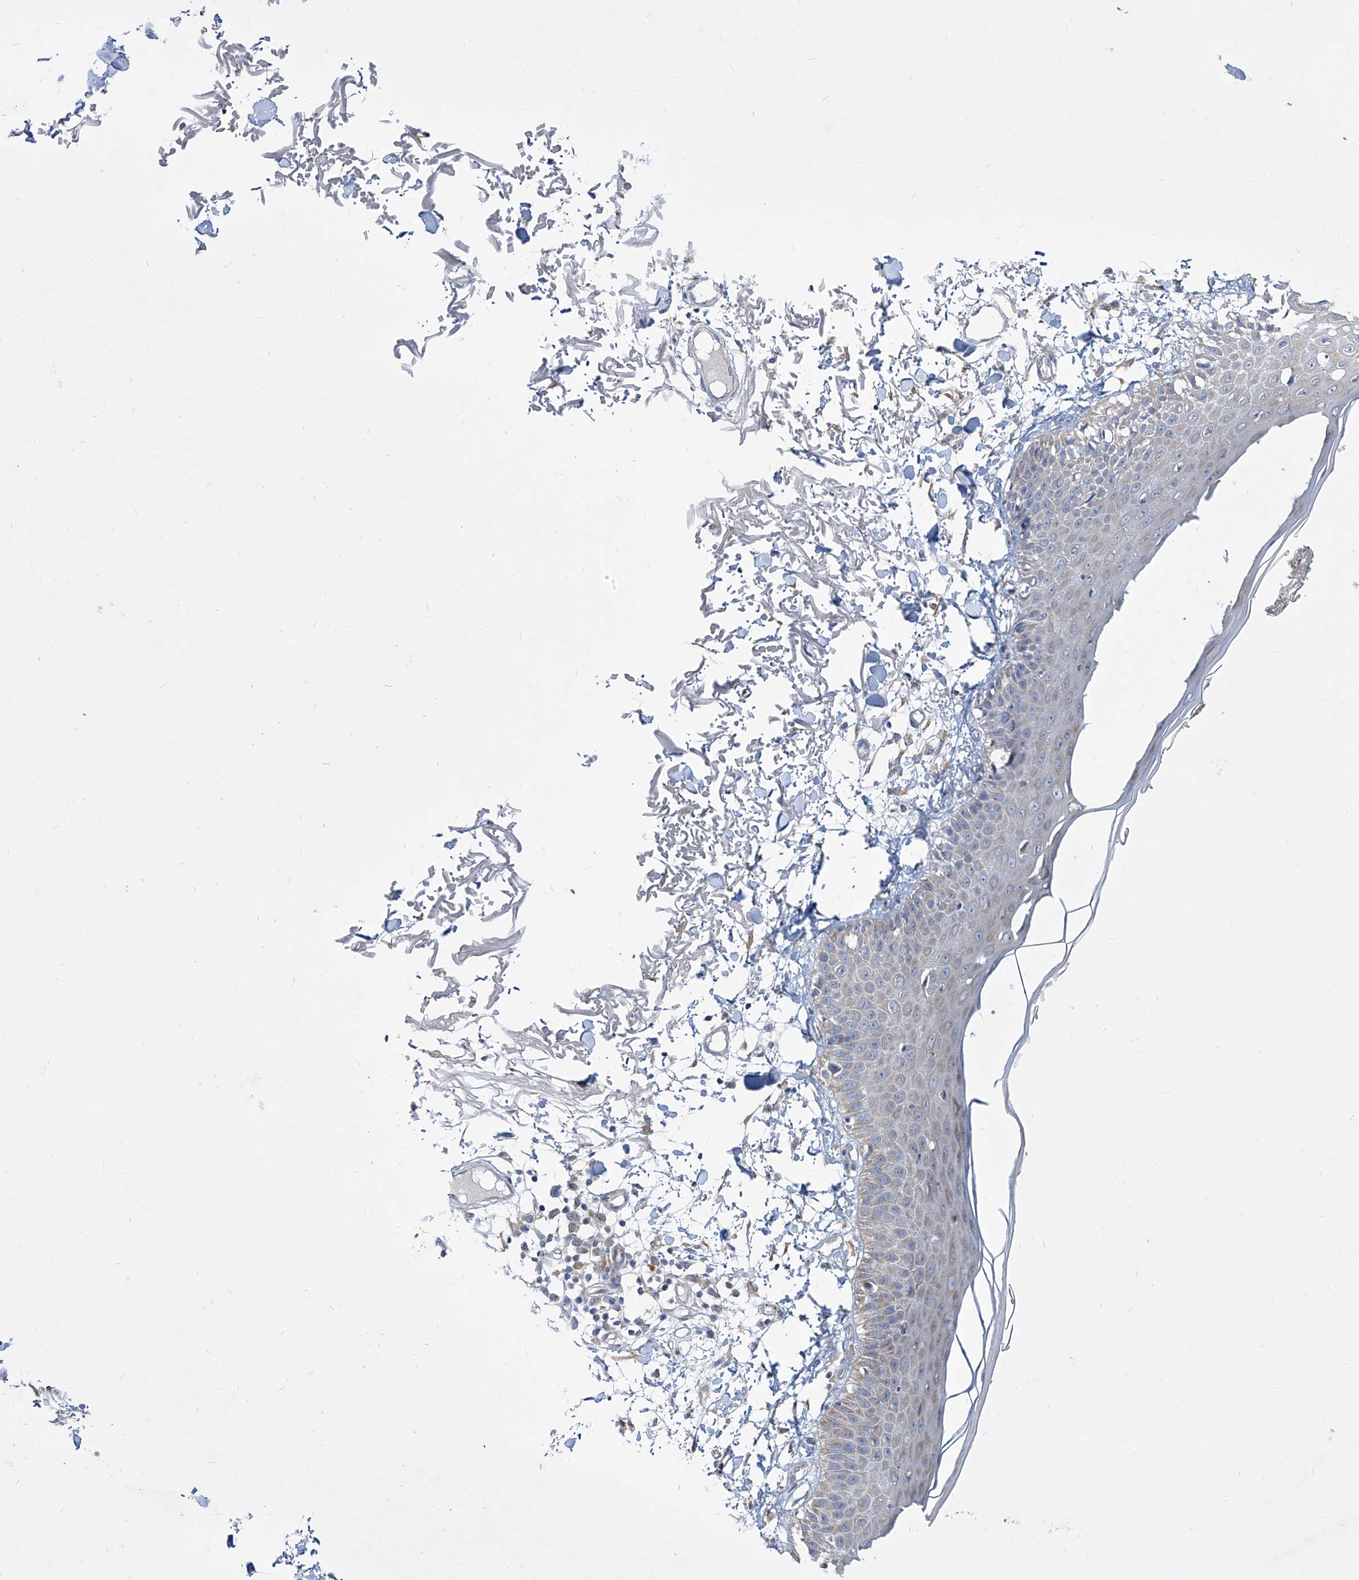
{"staining": {"intensity": "negative", "quantity": "none", "location": "none"}, "tissue": "skin", "cell_type": "Fibroblasts", "image_type": "normal", "snomed": [{"axis": "morphology", "description": "Normal tissue, NOS"}, {"axis": "morphology", "description": "Squamous cell carcinoma, NOS"}, {"axis": "topography", "description": "Skin"}, {"axis": "topography", "description": "Peripheral nerve tissue"}], "caption": "An immunohistochemistry image of normal skin is shown. There is no staining in fibroblasts of skin. The staining is performed using DAB brown chromogen with nuclei counter-stained in using hematoxylin.", "gene": "UFL1", "patient": {"sex": "male", "age": 83}}